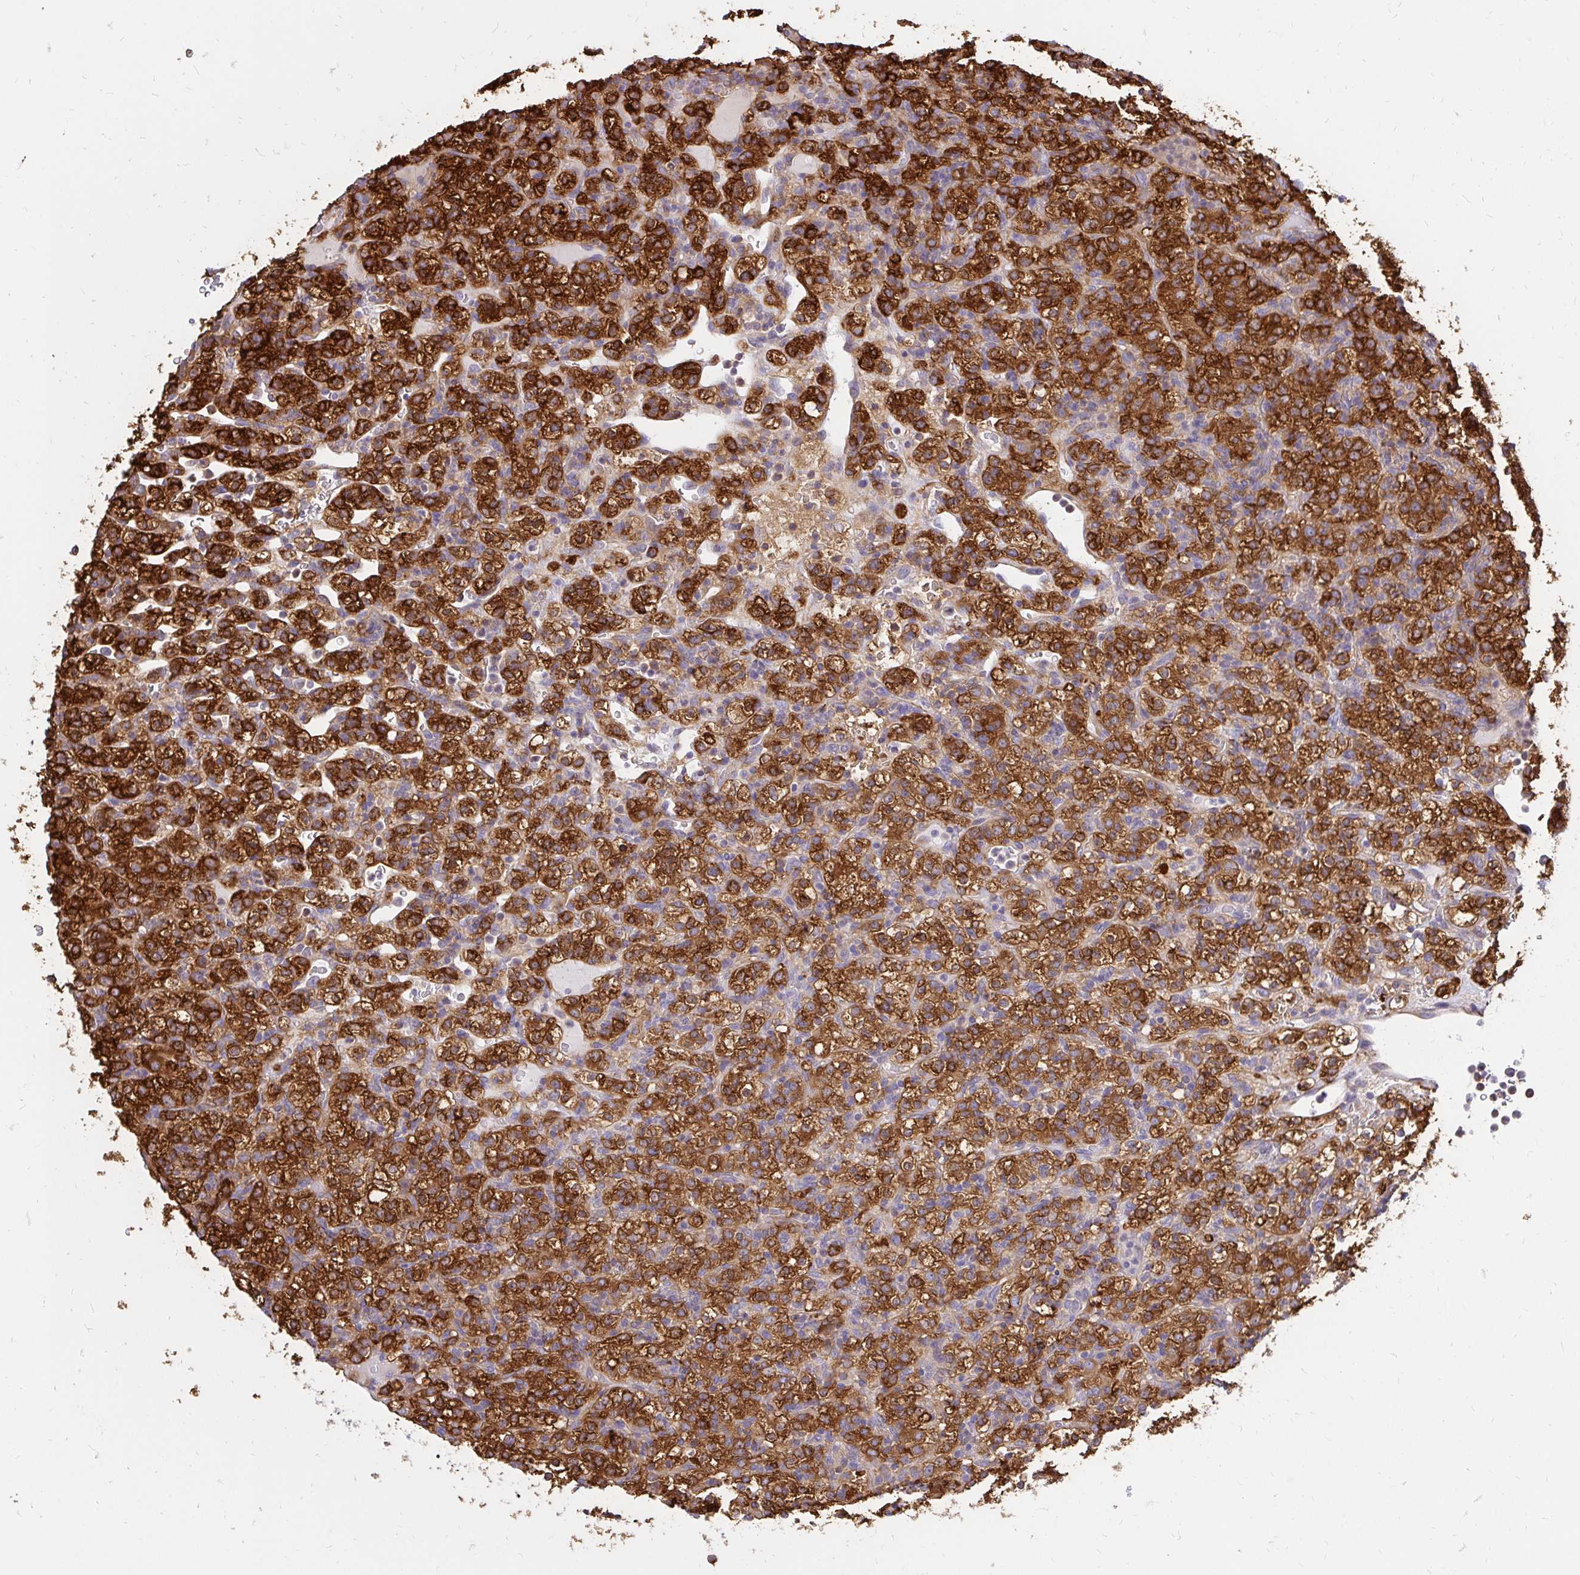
{"staining": {"intensity": "strong", "quantity": ">75%", "location": "cytoplasmic/membranous"}, "tissue": "renal cancer", "cell_type": "Tumor cells", "image_type": "cancer", "snomed": [{"axis": "morphology", "description": "Normal tissue, NOS"}, {"axis": "morphology", "description": "Adenocarcinoma, NOS"}, {"axis": "topography", "description": "Kidney"}], "caption": "DAB immunohistochemical staining of human renal cancer demonstrates strong cytoplasmic/membranous protein staining in approximately >75% of tumor cells.", "gene": "ABCB10", "patient": {"sex": "female", "age": 72}}